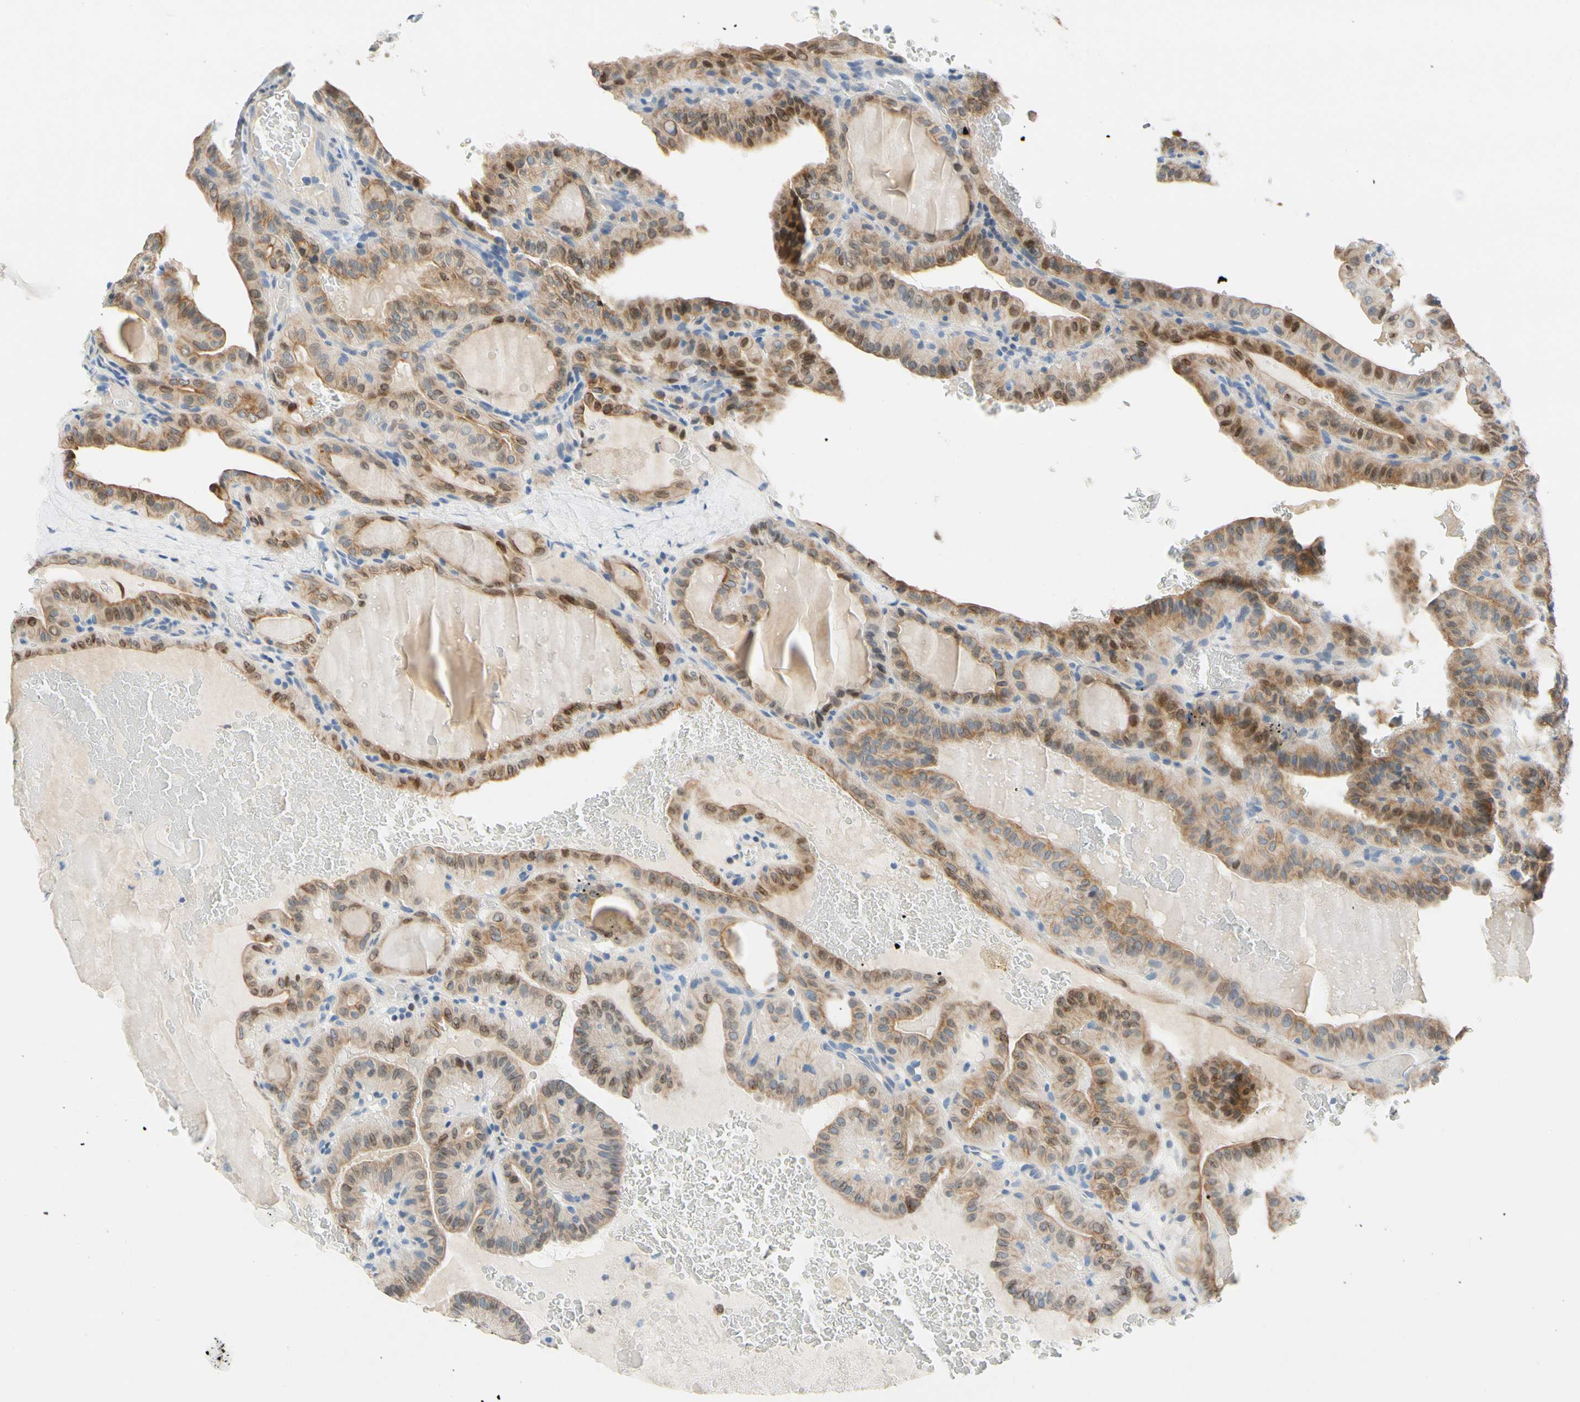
{"staining": {"intensity": "moderate", "quantity": ">75%", "location": "cytoplasmic/membranous,nuclear"}, "tissue": "thyroid cancer", "cell_type": "Tumor cells", "image_type": "cancer", "snomed": [{"axis": "morphology", "description": "Papillary adenocarcinoma, NOS"}, {"axis": "topography", "description": "Thyroid gland"}], "caption": "This photomicrograph demonstrates papillary adenocarcinoma (thyroid) stained with immunohistochemistry to label a protein in brown. The cytoplasmic/membranous and nuclear of tumor cells show moderate positivity for the protein. Nuclei are counter-stained blue.", "gene": "ZNF132", "patient": {"sex": "male", "age": 77}}